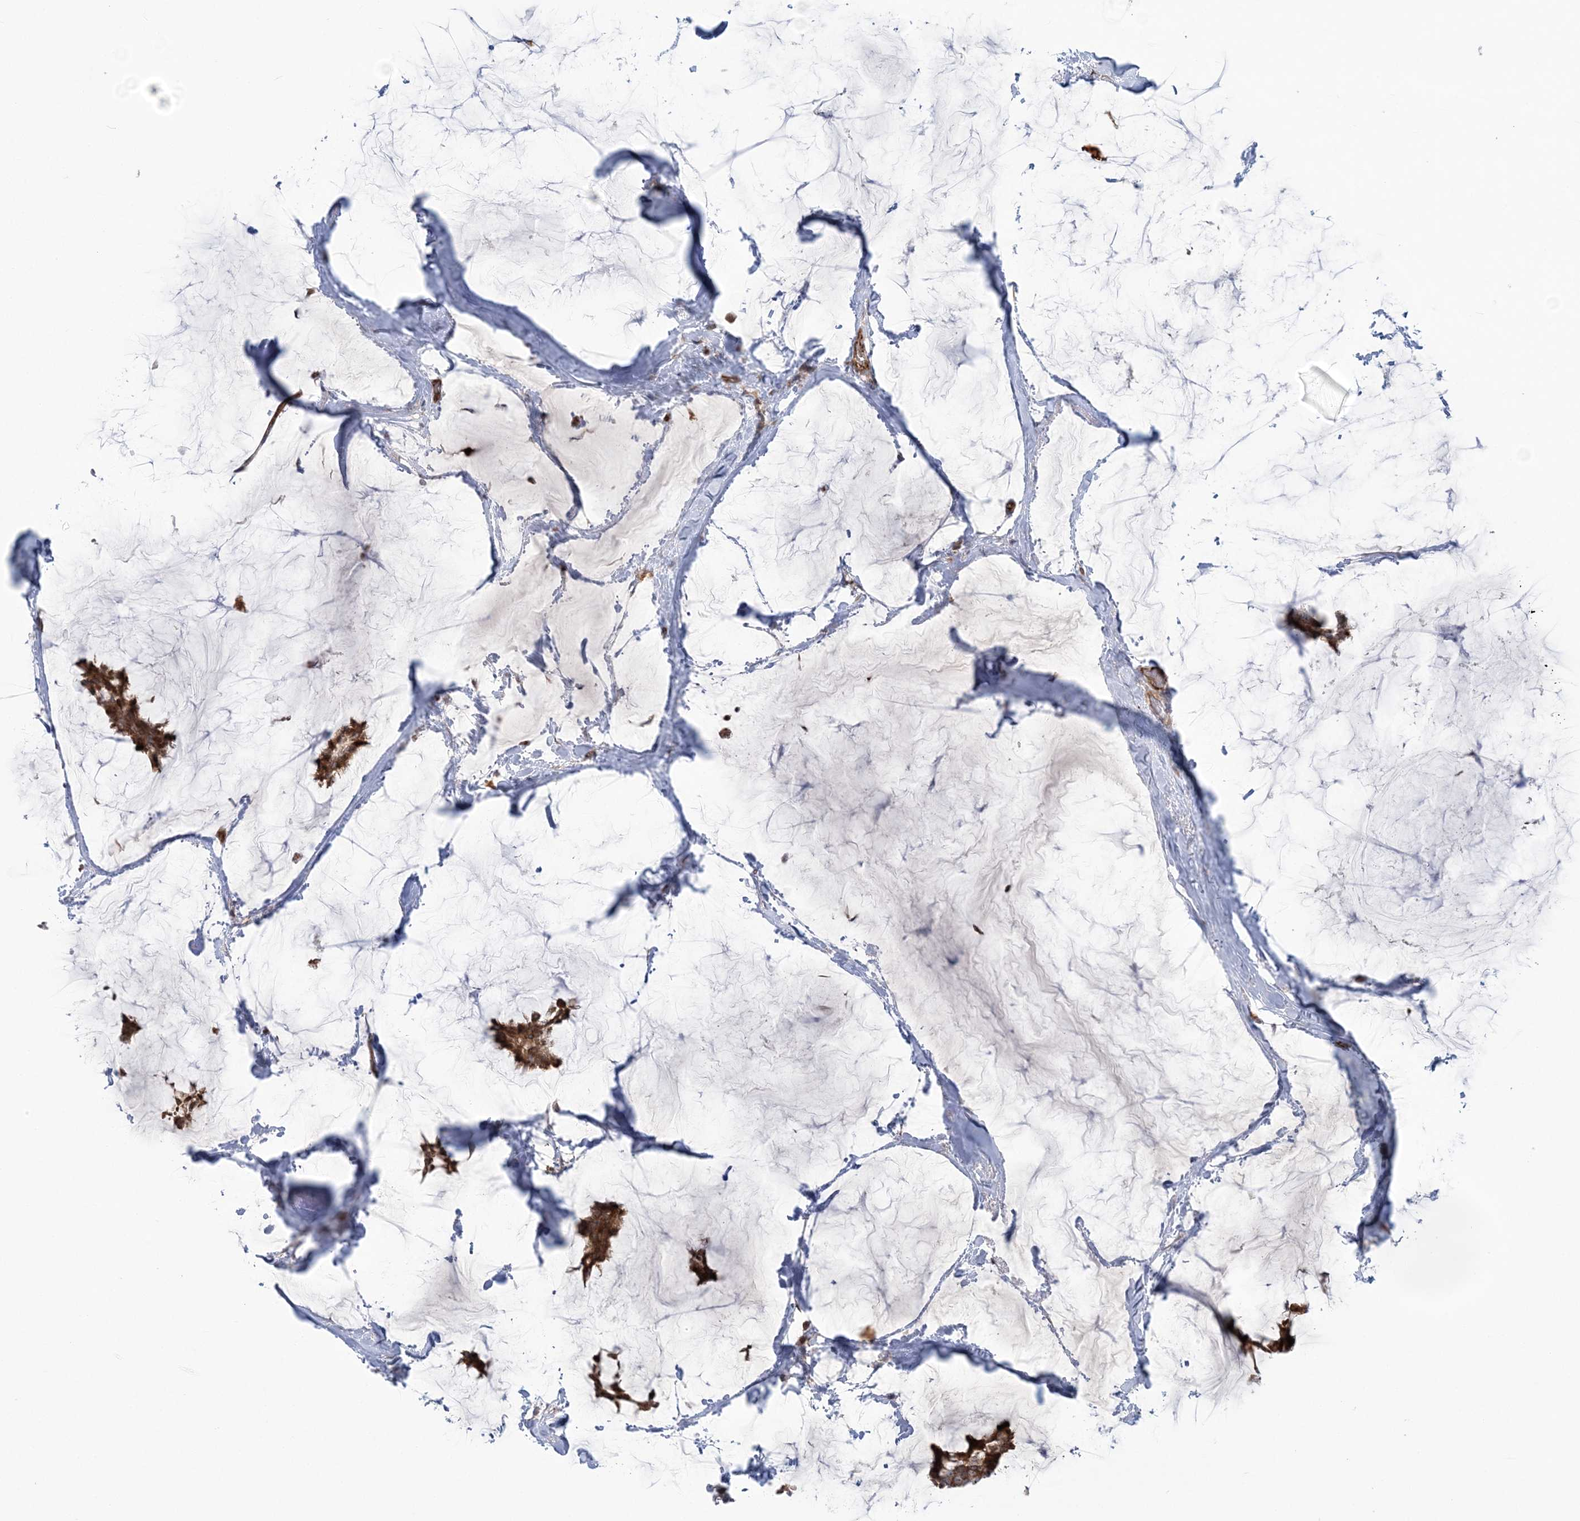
{"staining": {"intensity": "strong", "quantity": ">75%", "location": "cytoplasmic/membranous"}, "tissue": "breast cancer", "cell_type": "Tumor cells", "image_type": "cancer", "snomed": [{"axis": "morphology", "description": "Duct carcinoma"}, {"axis": "topography", "description": "Breast"}], "caption": "Protein staining of breast cancer (intraductal carcinoma) tissue demonstrates strong cytoplasmic/membranous expression in approximately >75% of tumor cells.", "gene": "NUDT9", "patient": {"sex": "female", "age": 93}}